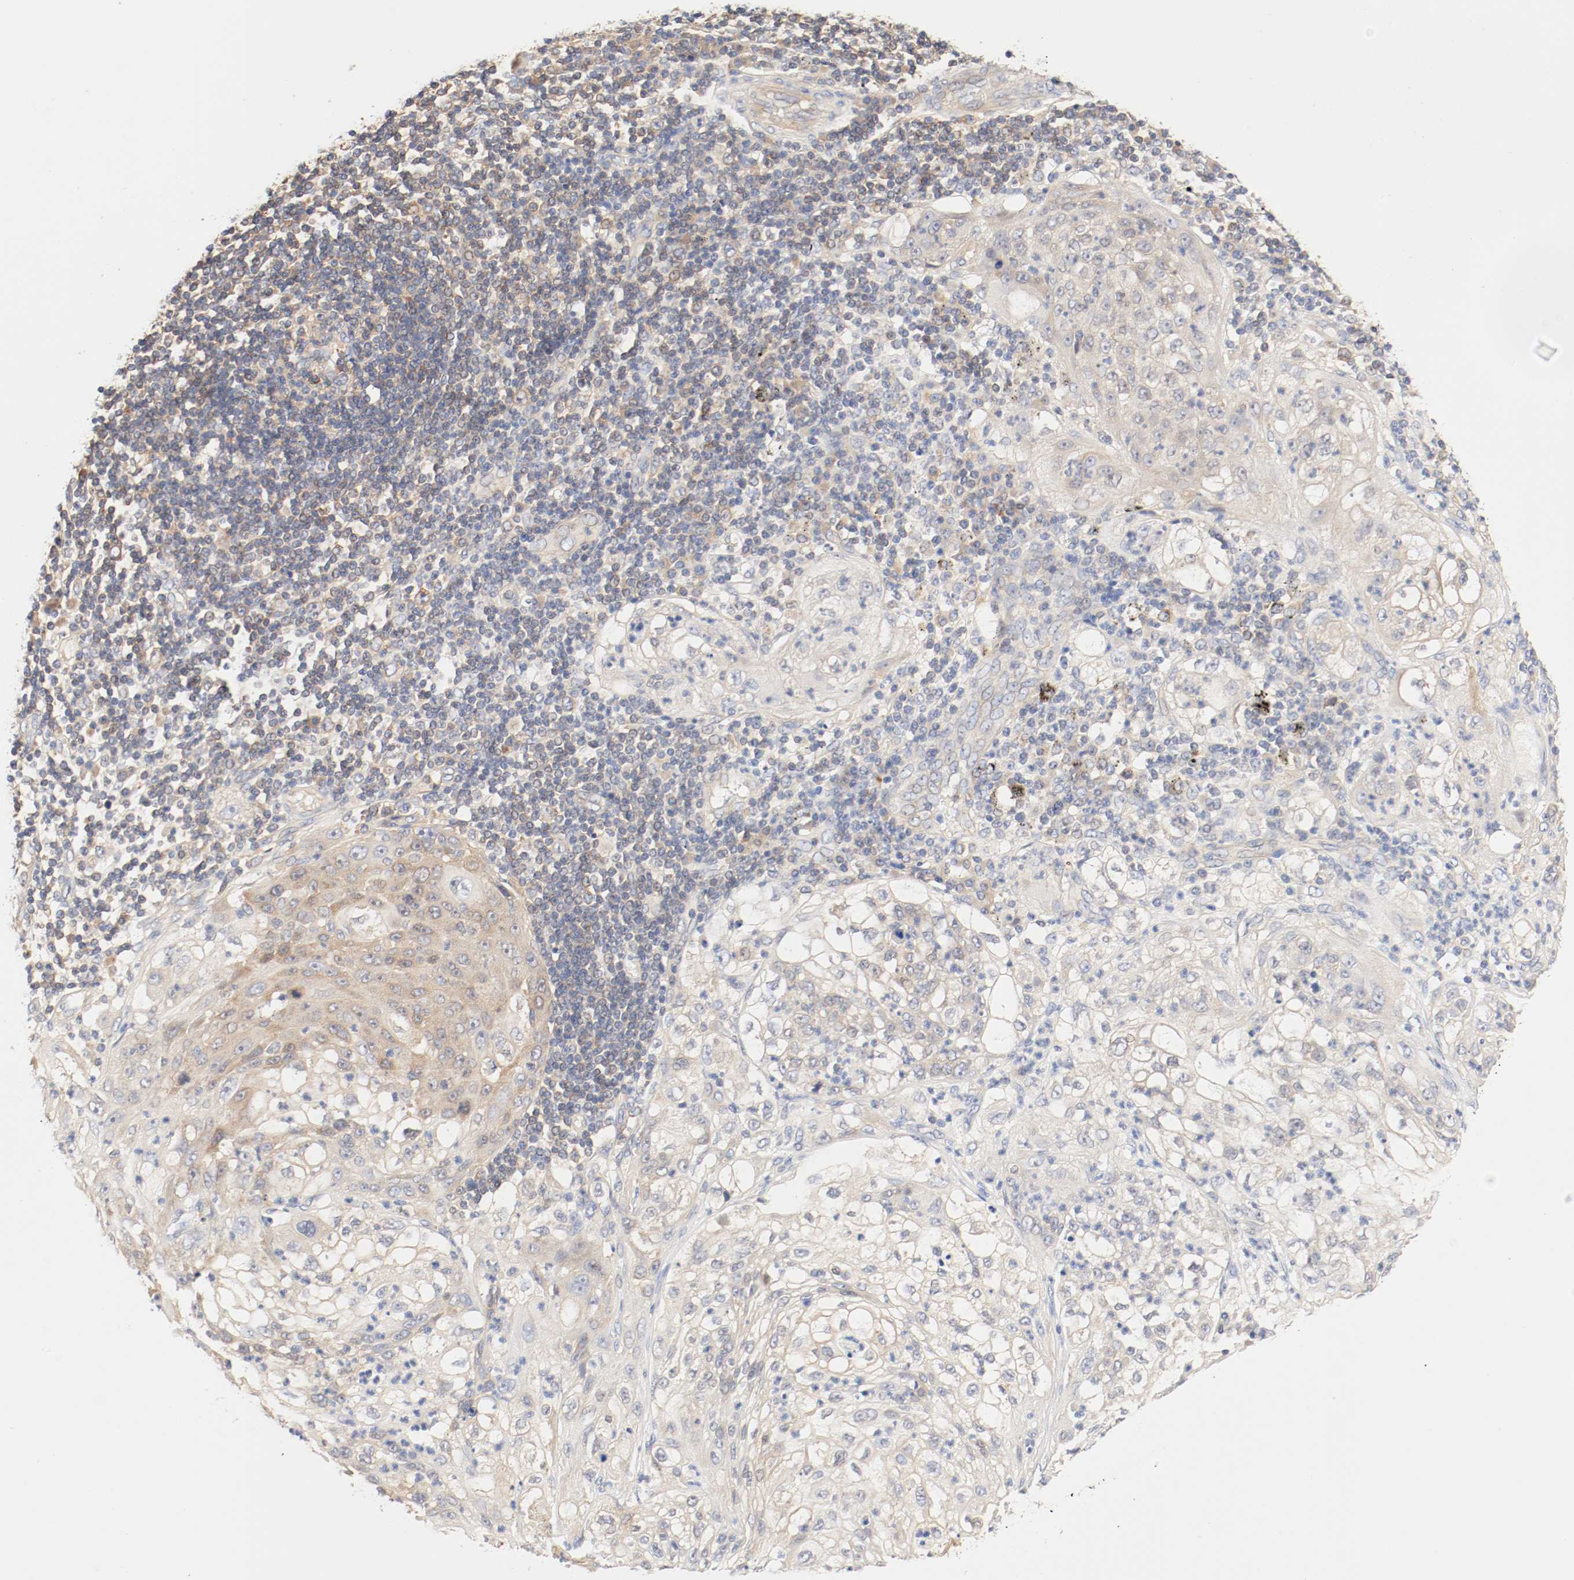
{"staining": {"intensity": "moderate", "quantity": "25%-75%", "location": "cytoplasmic/membranous"}, "tissue": "lung cancer", "cell_type": "Tumor cells", "image_type": "cancer", "snomed": [{"axis": "morphology", "description": "Inflammation, NOS"}, {"axis": "morphology", "description": "Squamous cell carcinoma, NOS"}, {"axis": "topography", "description": "Lymph node"}, {"axis": "topography", "description": "Soft tissue"}, {"axis": "topography", "description": "Lung"}], "caption": "Moderate cytoplasmic/membranous positivity for a protein is appreciated in about 25%-75% of tumor cells of lung cancer (squamous cell carcinoma) using immunohistochemistry.", "gene": "GIT1", "patient": {"sex": "male", "age": 66}}